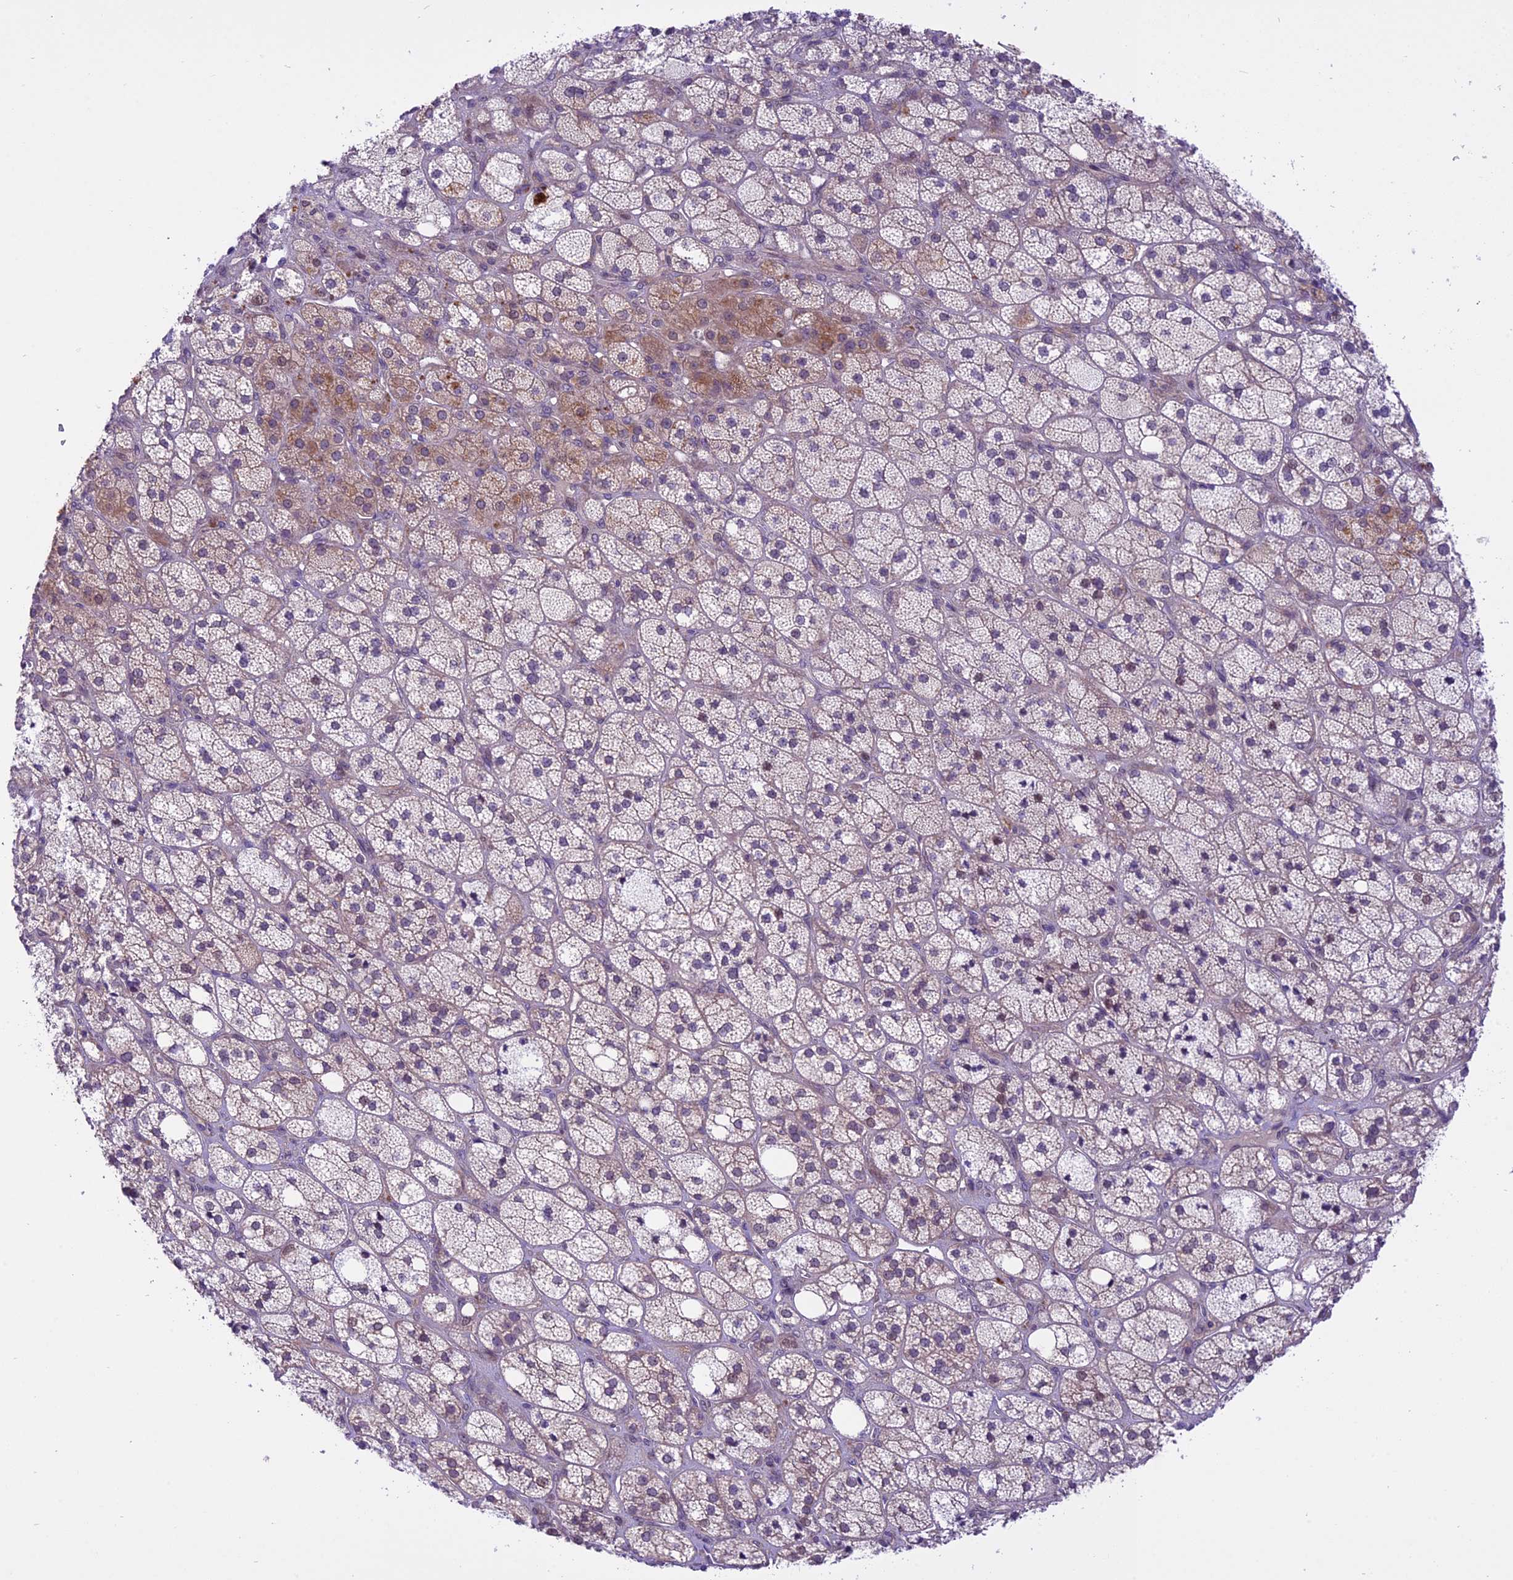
{"staining": {"intensity": "moderate", "quantity": "25%-75%", "location": "cytoplasmic/membranous,nuclear"}, "tissue": "adrenal gland", "cell_type": "Glandular cells", "image_type": "normal", "snomed": [{"axis": "morphology", "description": "Normal tissue, NOS"}, {"axis": "topography", "description": "Adrenal gland"}], "caption": "Immunohistochemistry photomicrograph of unremarkable adrenal gland stained for a protein (brown), which displays medium levels of moderate cytoplasmic/membranous,nuclear positivity in approximately 25%-75% of glandular cells.", "gene": "SPRED1", "patient": {"sex": "male", "age": 61}}